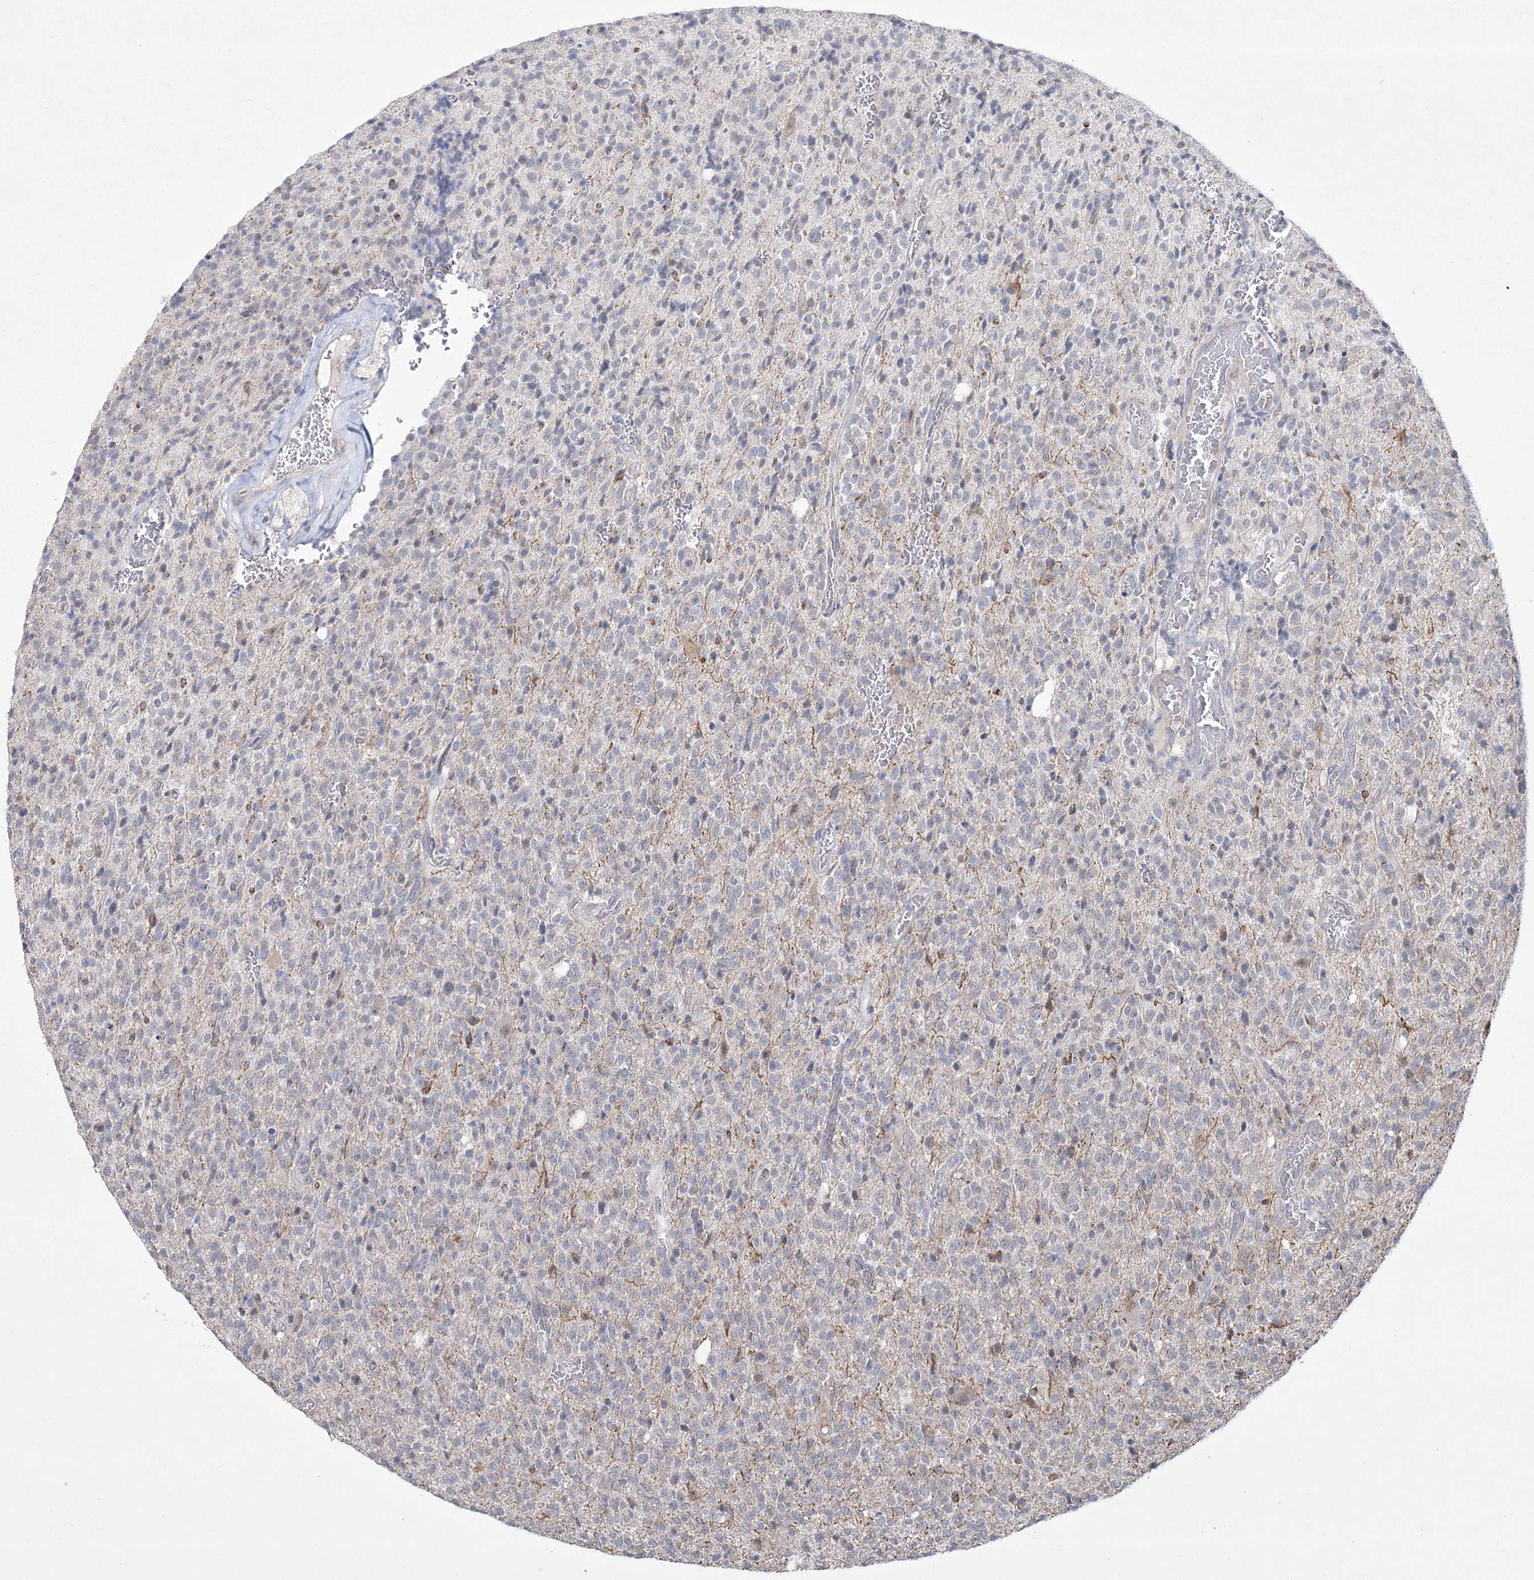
{"staining": {"intensity": "negative", "quantity": "none", "location": "none"}, "tissue": "glioma", "cell_type": "Tumor cells", "image_type": "cancer", "snomed": [{"axis": "morphology", "description": "Glioma, malignant, High grade"}, {"axis": "topography", "description": "Brain"}], "caption": "An IHC micrograph of glioma is shown. There is no staining in tumor cells of glioma.", "gene": "DPCD", "patient": {"sex": "male", "age": 34}}